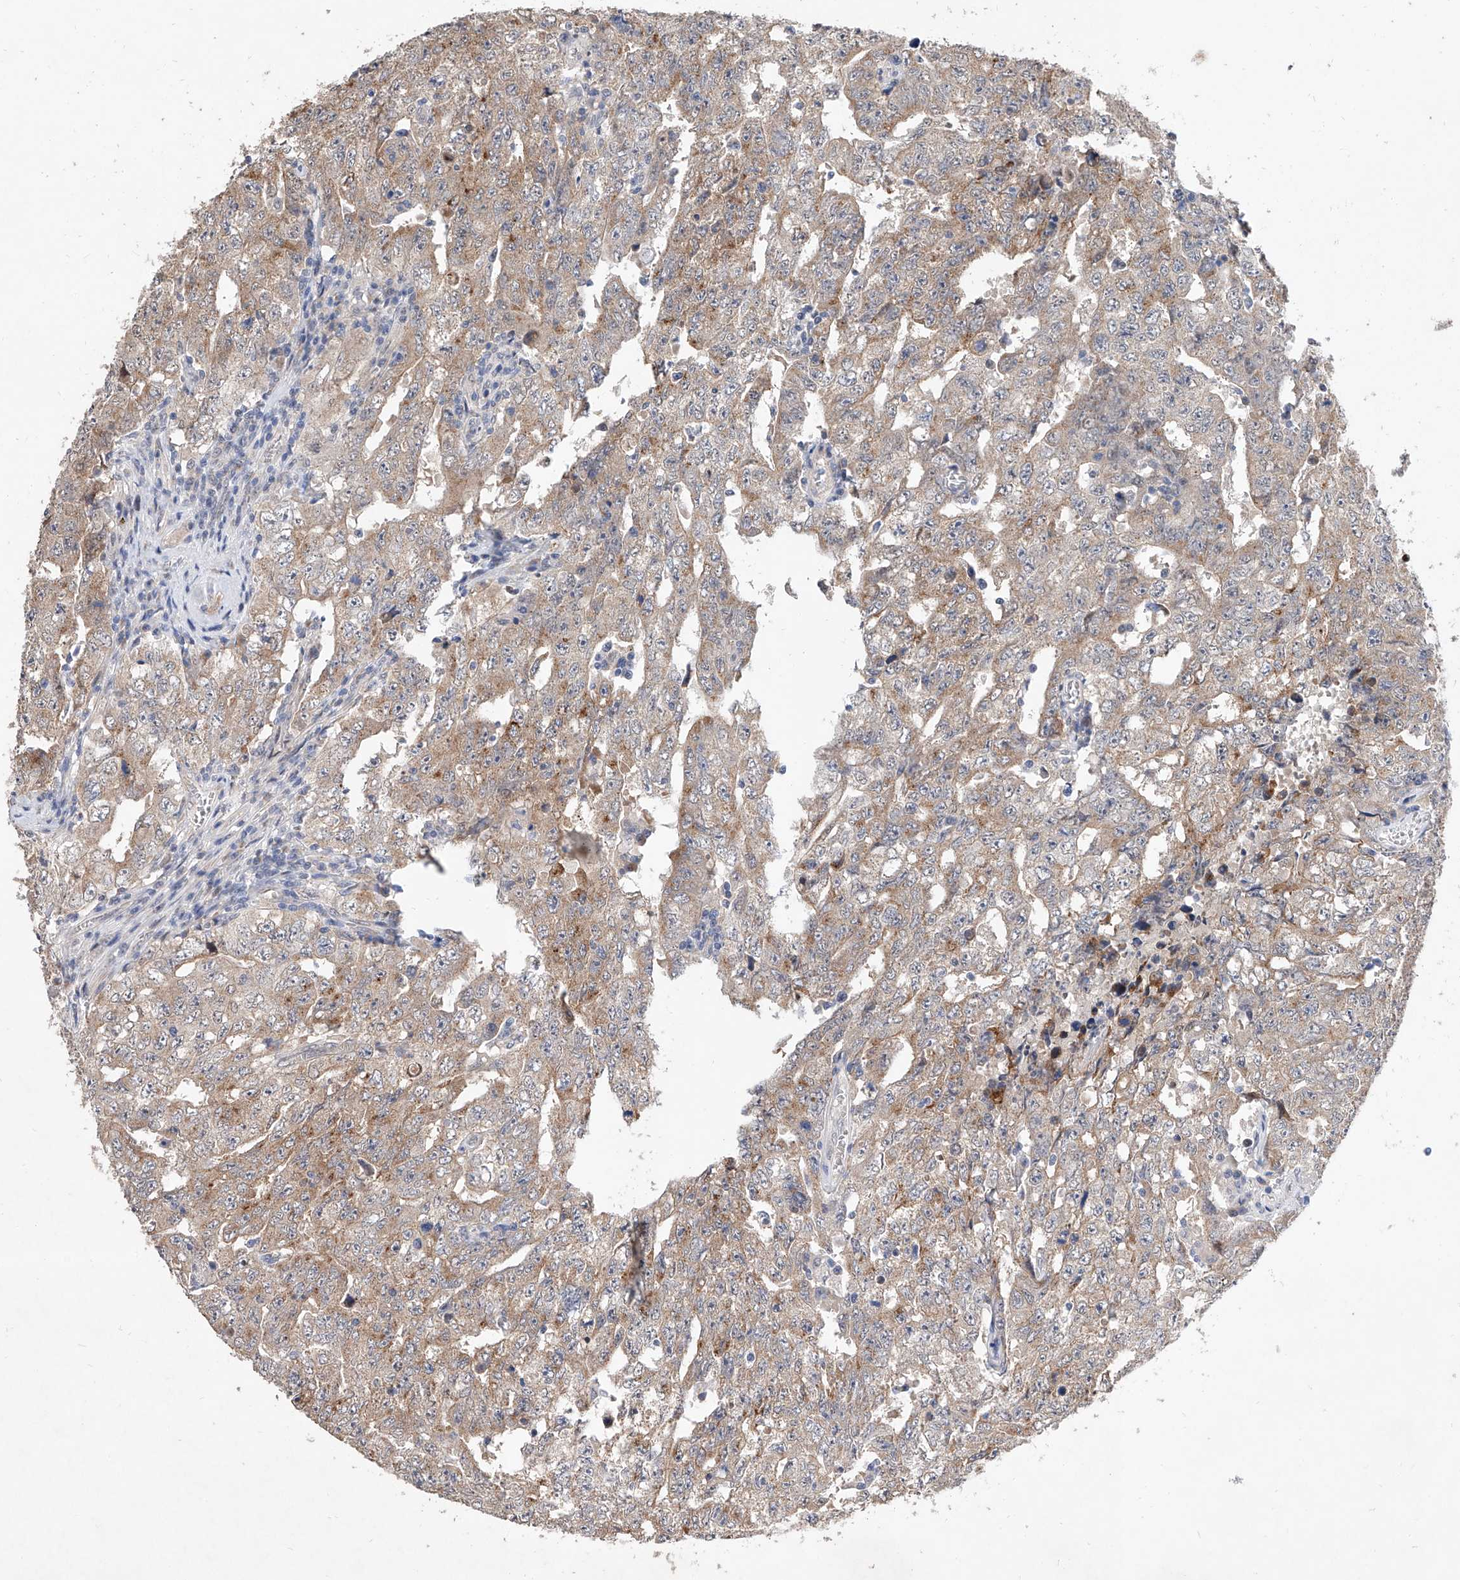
{"staining": {"intensity": "moderate", "quantity": ">75%", "location": "cytoplasmic/membranous"}, "tissue": "testis cancer", "cell_type": "Tumor cells", "image_type": "cancer", "snomed": [{"axis": "morphology", "description": "Carcinoma, Embryonal, NOS"}, {"axis": "topography", "description": "Testis"}], "caption": "Immunohistochemical staining of testis cancer (embryonal carcinoma) shows medium levels of moderate cytoplasmic/membranous protein positivity in about >75% of tumor cells.", "gene": "MFSD4B", "patient": {"sex": "male", "age": 26}}